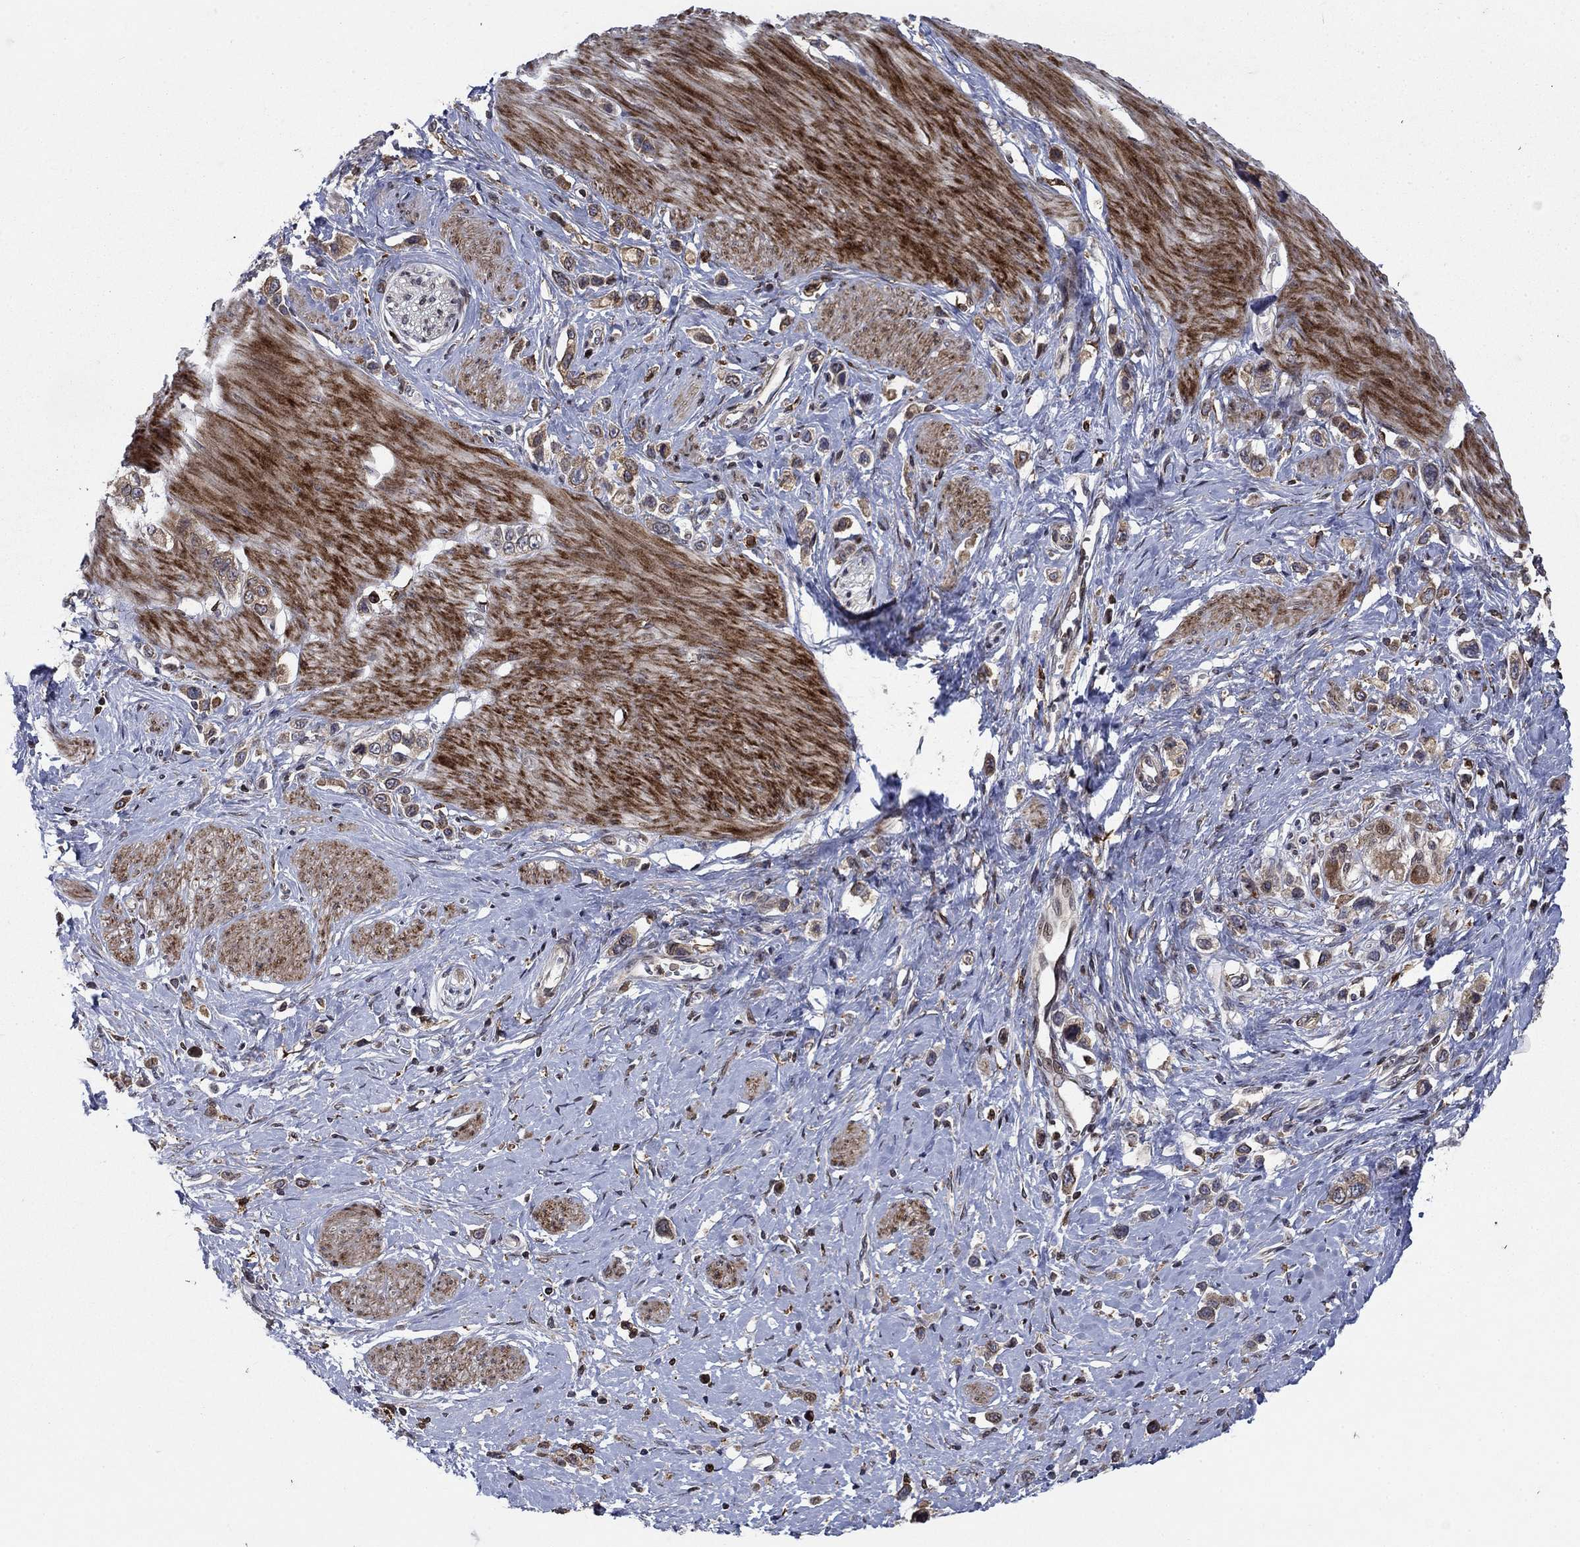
{"staining": {"intensity": "moderate", "quantity": ">75%", "location": "cytoplasmic/membranous"}, "tissue": "stomach cancer", "cell_type": "Tumor cells", "image_type": "cancer", "snomed": [{"axis": "morphology", "description": "Normal tissue, NOS"}, {"axis": "morphology", "description": "Adenocarcinoma, NOS"}, {"axis": "morphology", "description": "Adenocarcinoma, High grade"}, {"axis": "topography", "description": "Stomach, upper"}, {"axis": "topography", "description": "Stomach"}], "caption": "Moderate cytoplasmic/membranous positivity is identified in about >75% of tumor cells in stomach cancer. The staining was performed using DAB, with brown indicating positive protein expression. Nuclei are stained blue with hematoxylin.", "gene": "DHRS7", "patient": {"sex": "female", "age": 65}}